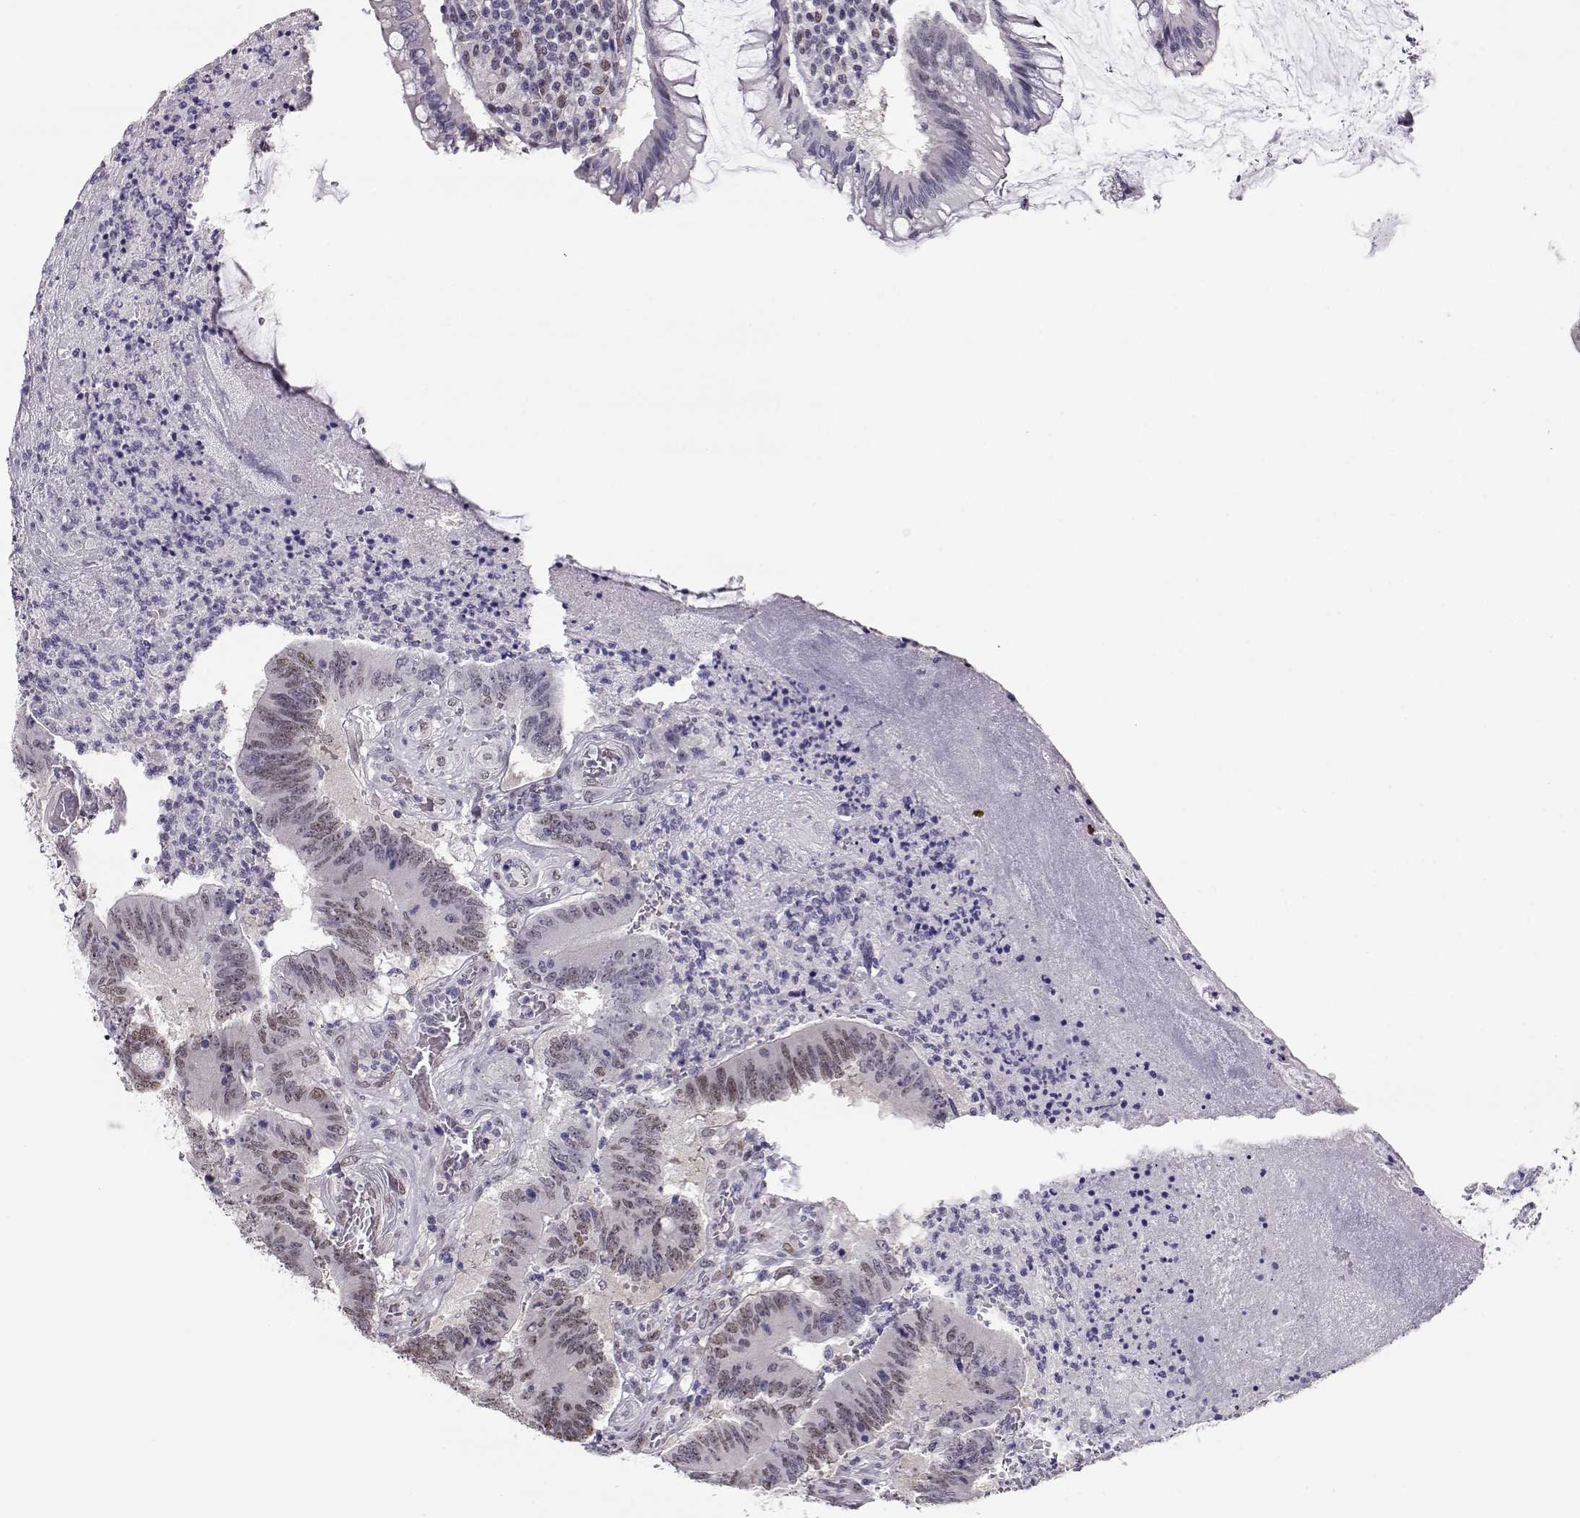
{"staining": {"intensity": "weak", "quantity": "25%-75%", "location": "nuclear"}, "tissue": "colorectal cancer", "cell_type": "Tumor cells", "image_type": "cancer", "snomed": [{"axis": "morphology", "description": "Adenocarcinoma, NOS"}, {"axis": "topography", "description": "Colon"}], "caption": "About 25%-75% of tumor cells in colorectal adenocarcinoma display weak nuclear protein staining as visualized by brown immunohistochemical staining.", "gene": "POLI", "patient": {"sex": "female", "age": 70}}